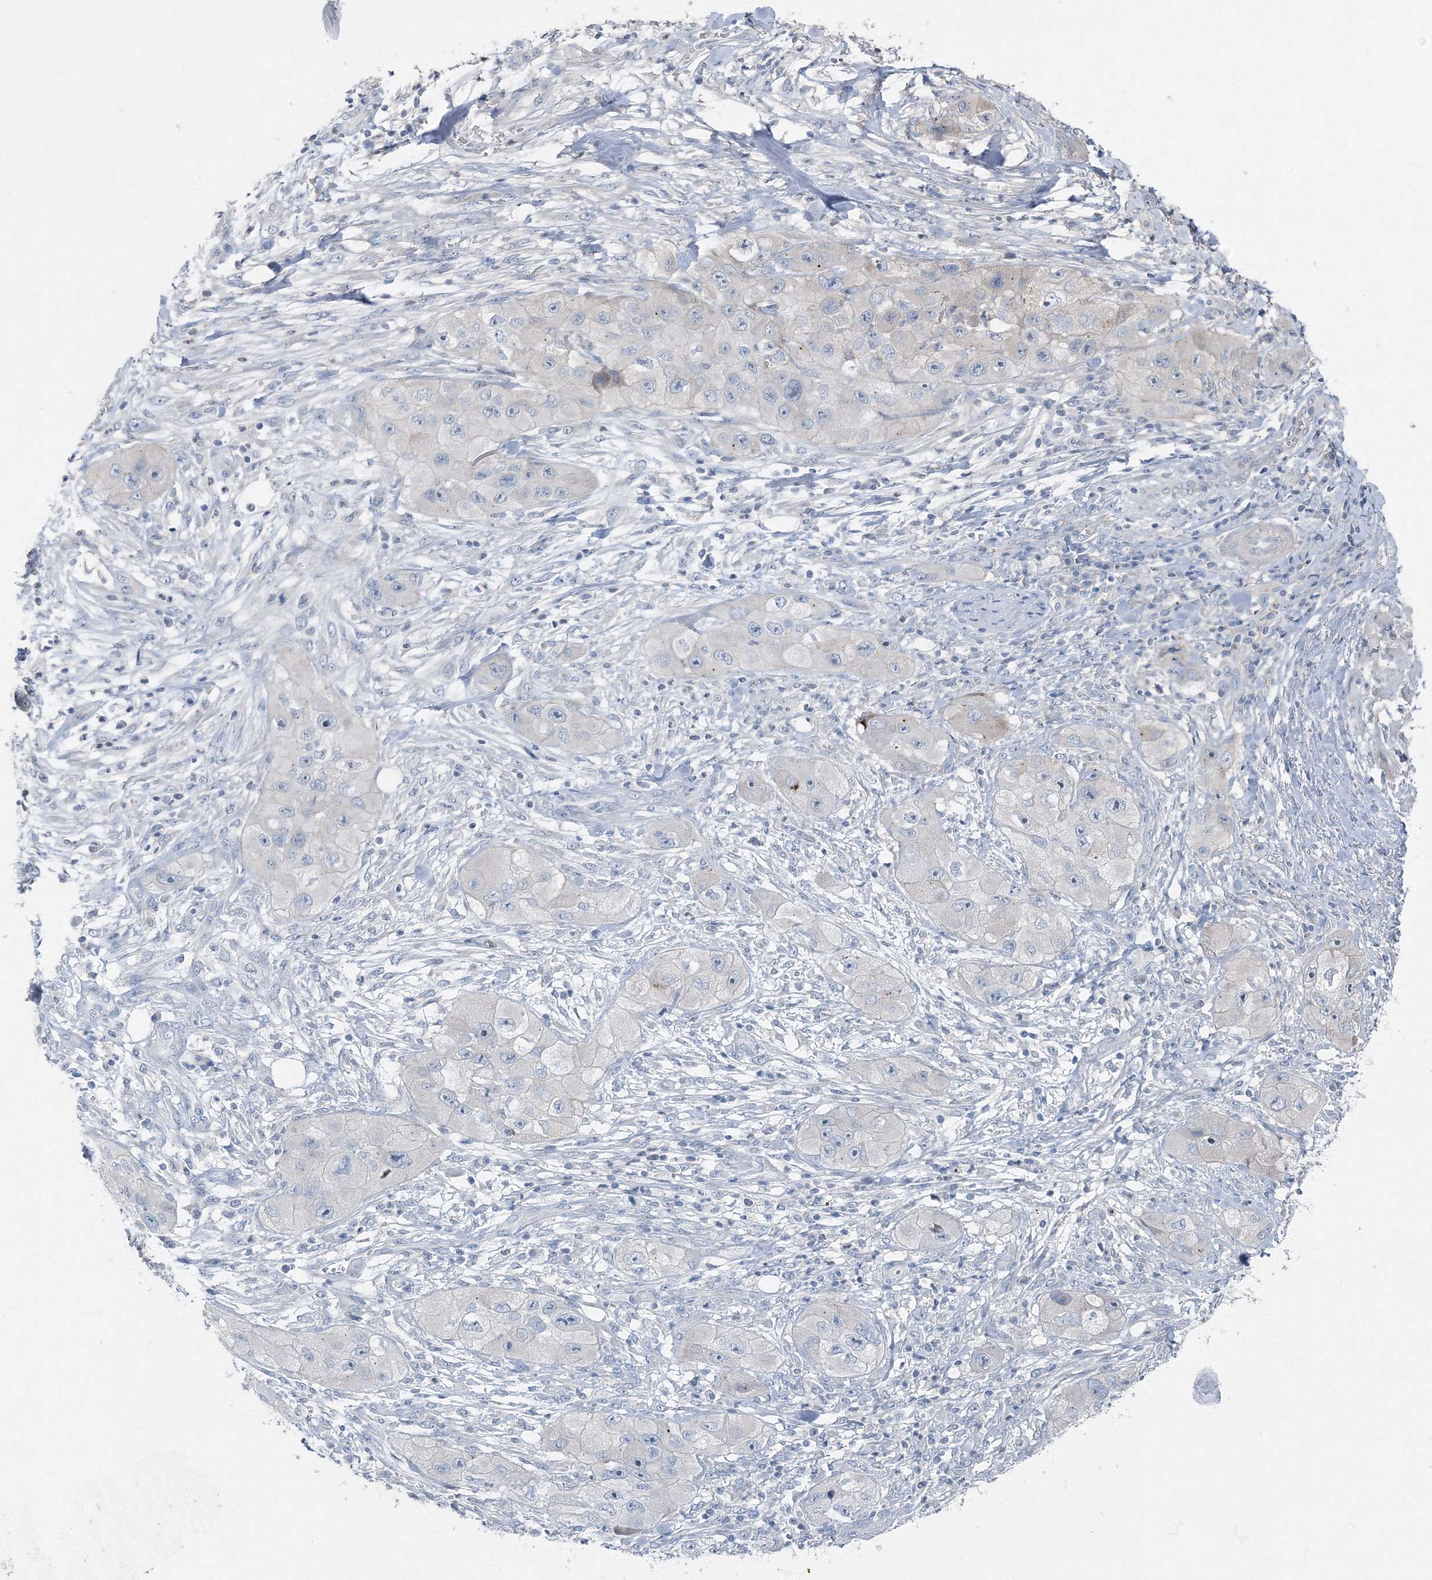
{"staining": {"intensity": "negative", "quantity": "none", "location": "none"}, "tissue": "skin cancer", "cell_type": "Tumor cells", "image_type": "cancer", "snomed": [{"axis": "morphology", "description": "Squamous cell carcinoma, NOS"}, {"axis": "topography", "description": "Skin"}, {"axis": "topography", "description": "Subcutis"}], "caption": "This micrograph is of skin cancer stained with IHC to label a protein in brown with the nuclei are counter-stained blue. There is no staining in tumor cells.", "gene": "AASDH", "patient": {"sex": "male", "age": 73}}